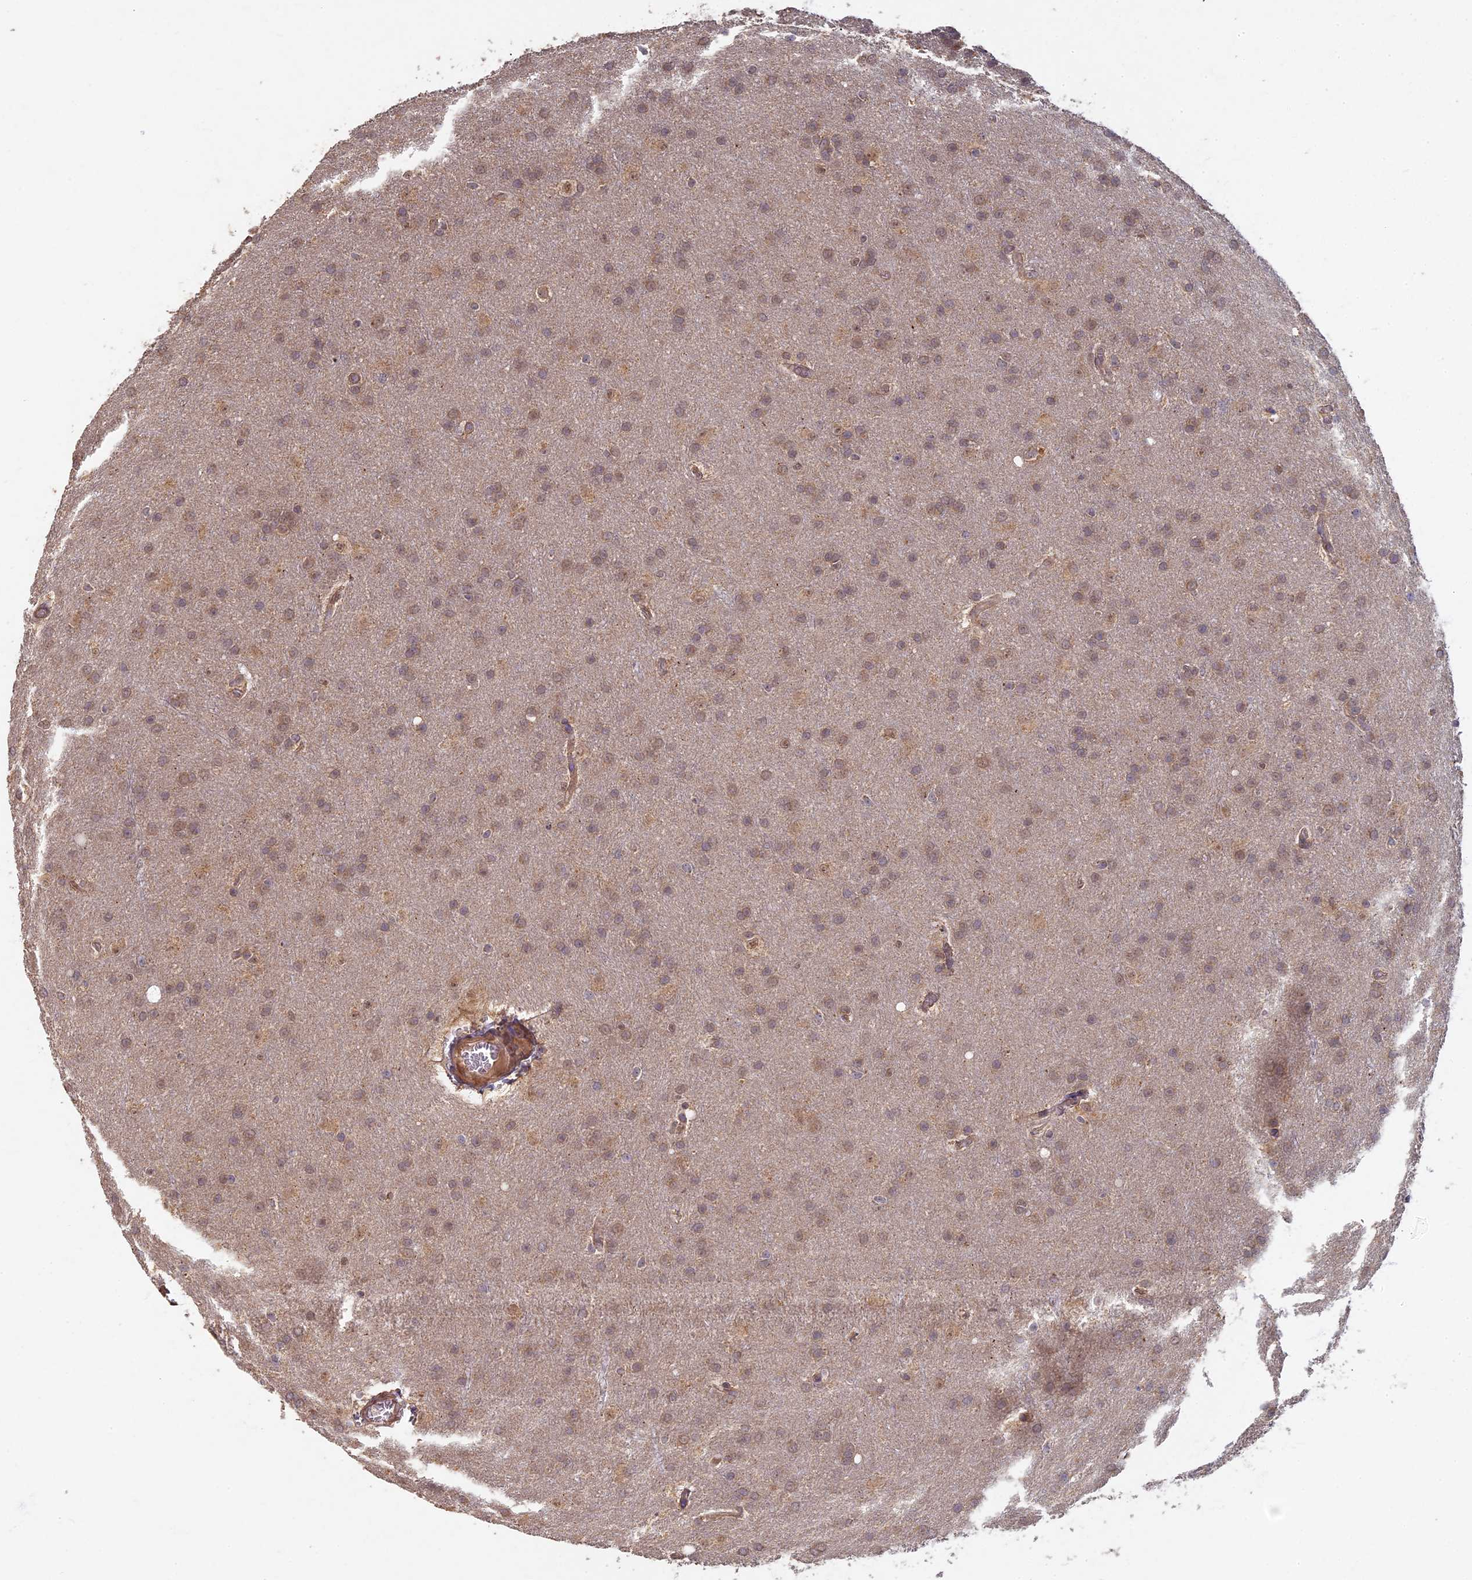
{"staining": {"intensity": "weak", "quantity": "25%-75%", "location": "cytoplasmic/membranous"}, "tissue": "glioma", "cell_type": "Tumor cells", "image_type": "cancer", "snomed": [{"axis": "morphology", "description": "Glioma, malignant, Low grade"}, {"axis": "topography", "description": "Brain"}], "caption": "A low amount of weak cytoplasmic/membranous expression is present in about 25%-75% of tumor cells in malignant glioma (low-grade) tissue.", "gene": "RSPH3", "patient": {"sex": "female", "age": 32}}